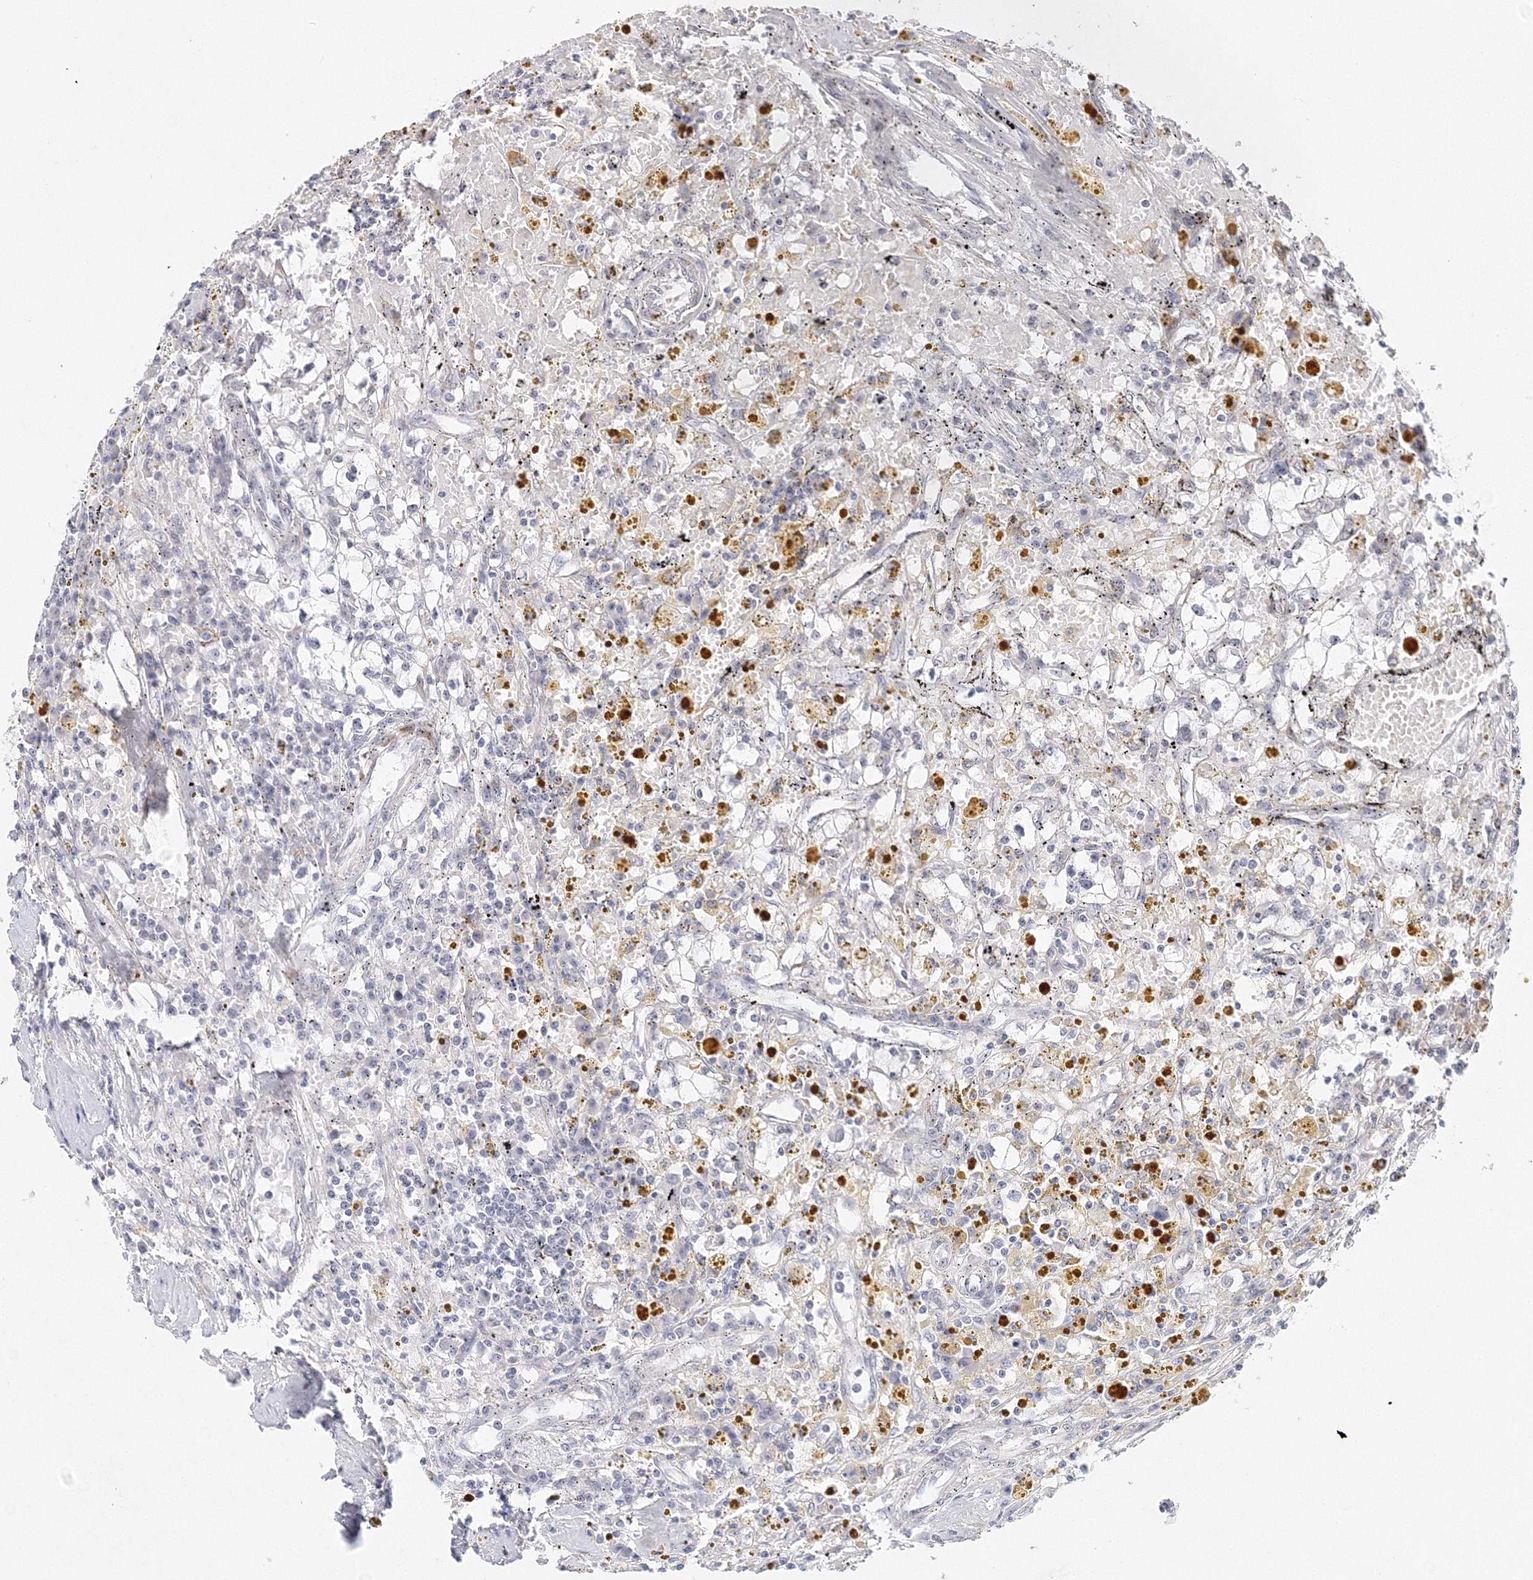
{"staining": {"intensity": "negative", "quantity": "none", "location": "none"}, "tissue": "renal cancer", "cell_type": "Tumor cells", "image_type": "cancer", "snomed": [{"axis": "morphology", "description": "Adenocarcinoma, NOS"}, {"axis": "topography", "description": "Kidney"}], "caption": "High magnification brightfield microscopy of renal cancer (adenocarcinoma) stained with DAB (3,3'-diaminobenzidine) (brown) and counterstained with hematoxylin (blue): tumor cells show no significant expression. Nuclei are stained in blue.", "gene": "SIRT7", "patient": {"sex": "male", "age": 56}}